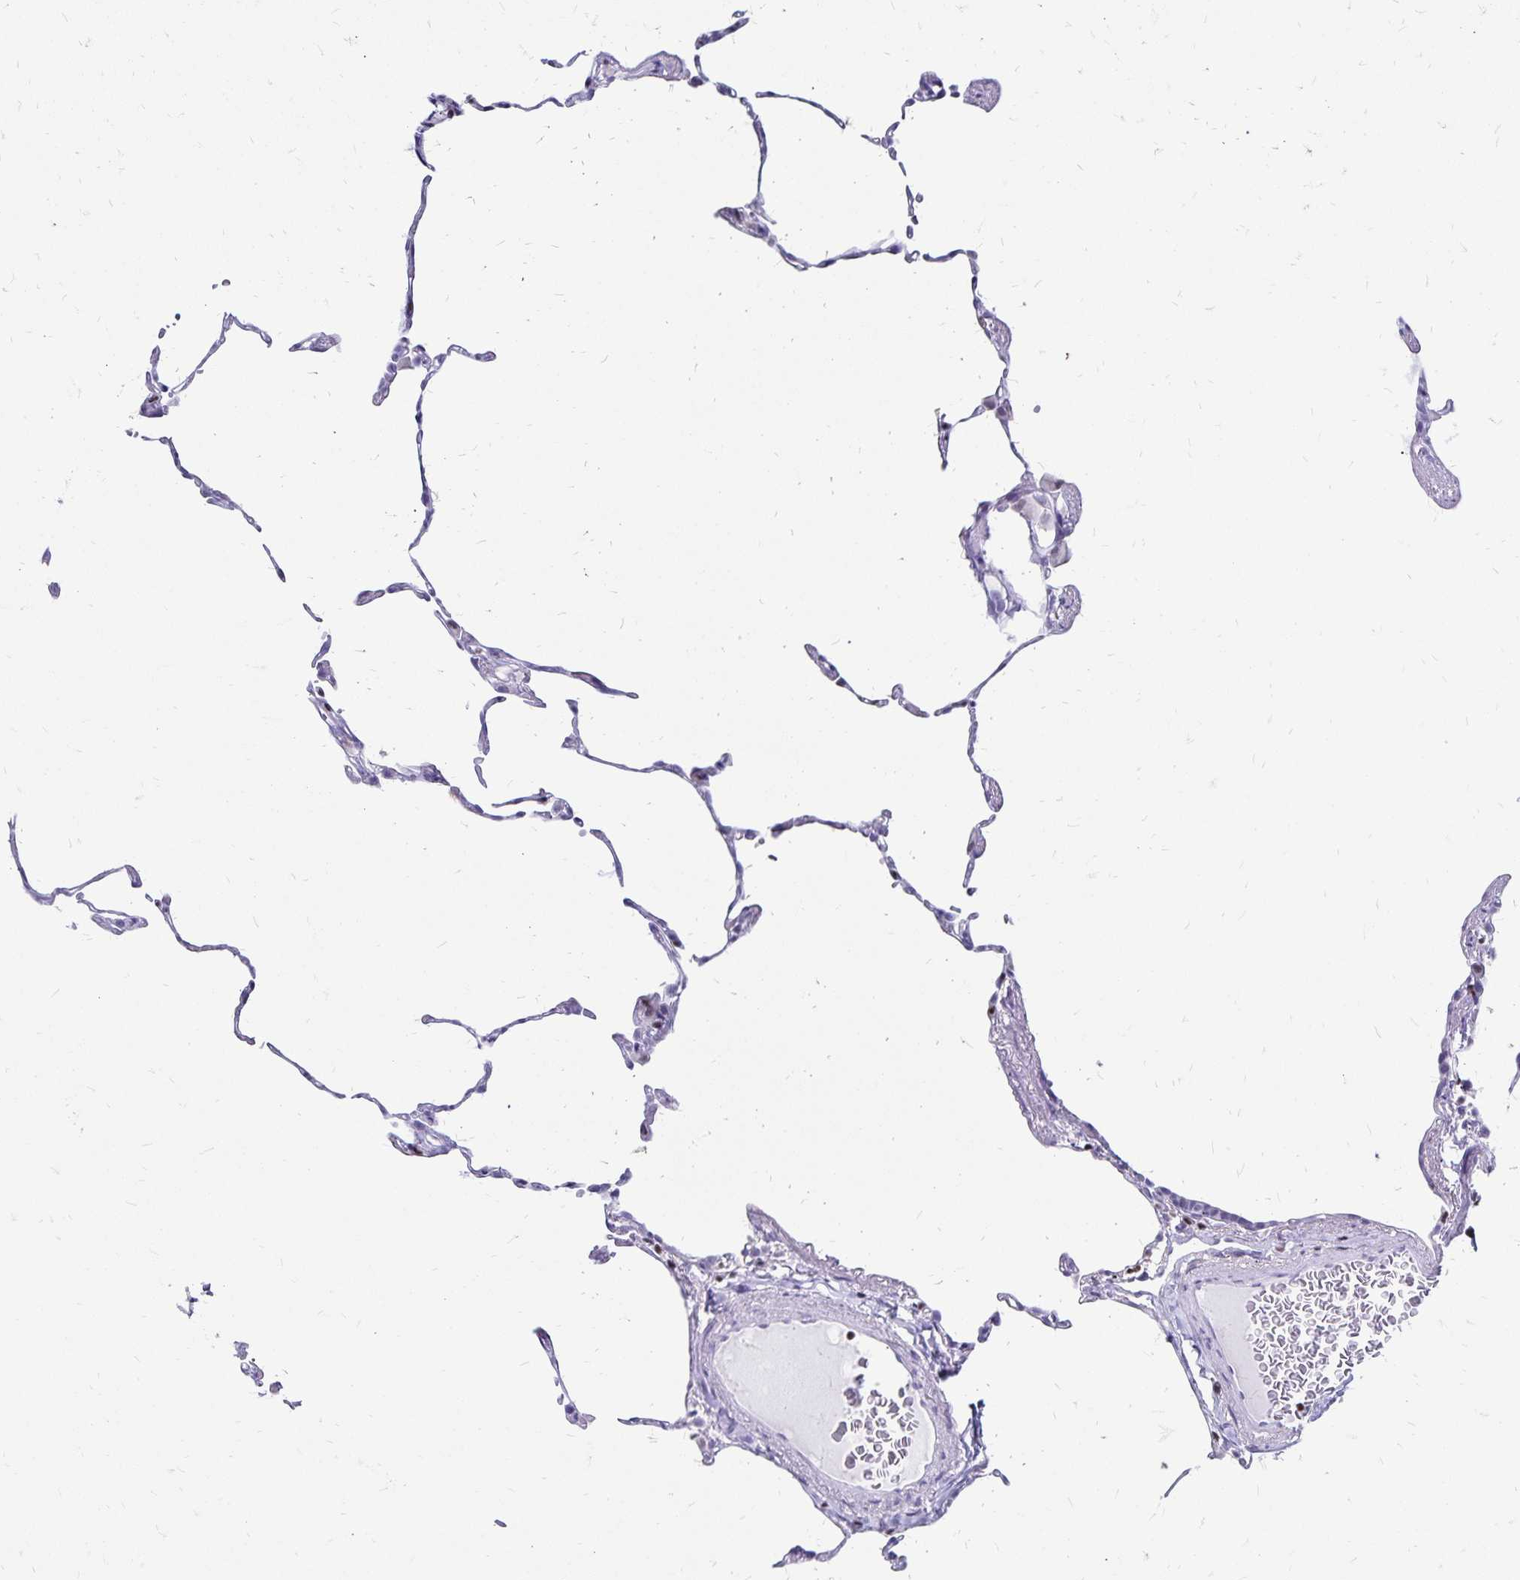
{"staining": {"intensity": "negative", "quantity": "none", "location": "none"}, "tissue": "lung", "cell_type": "Alveolar cells", "image_type": "normal", "snomed": [{"axis": "morphology", "description": "Normal tissue, NOS"}, {"axis": "topography", "description": "Lung"}], "caption": "Alveolar cells show no significant protein expression in unremarkable lung. (IHC, brightfield microscopy, high magnification).", "gene": "IKZF1", "patient": {"sex": "female", "age": 57}}